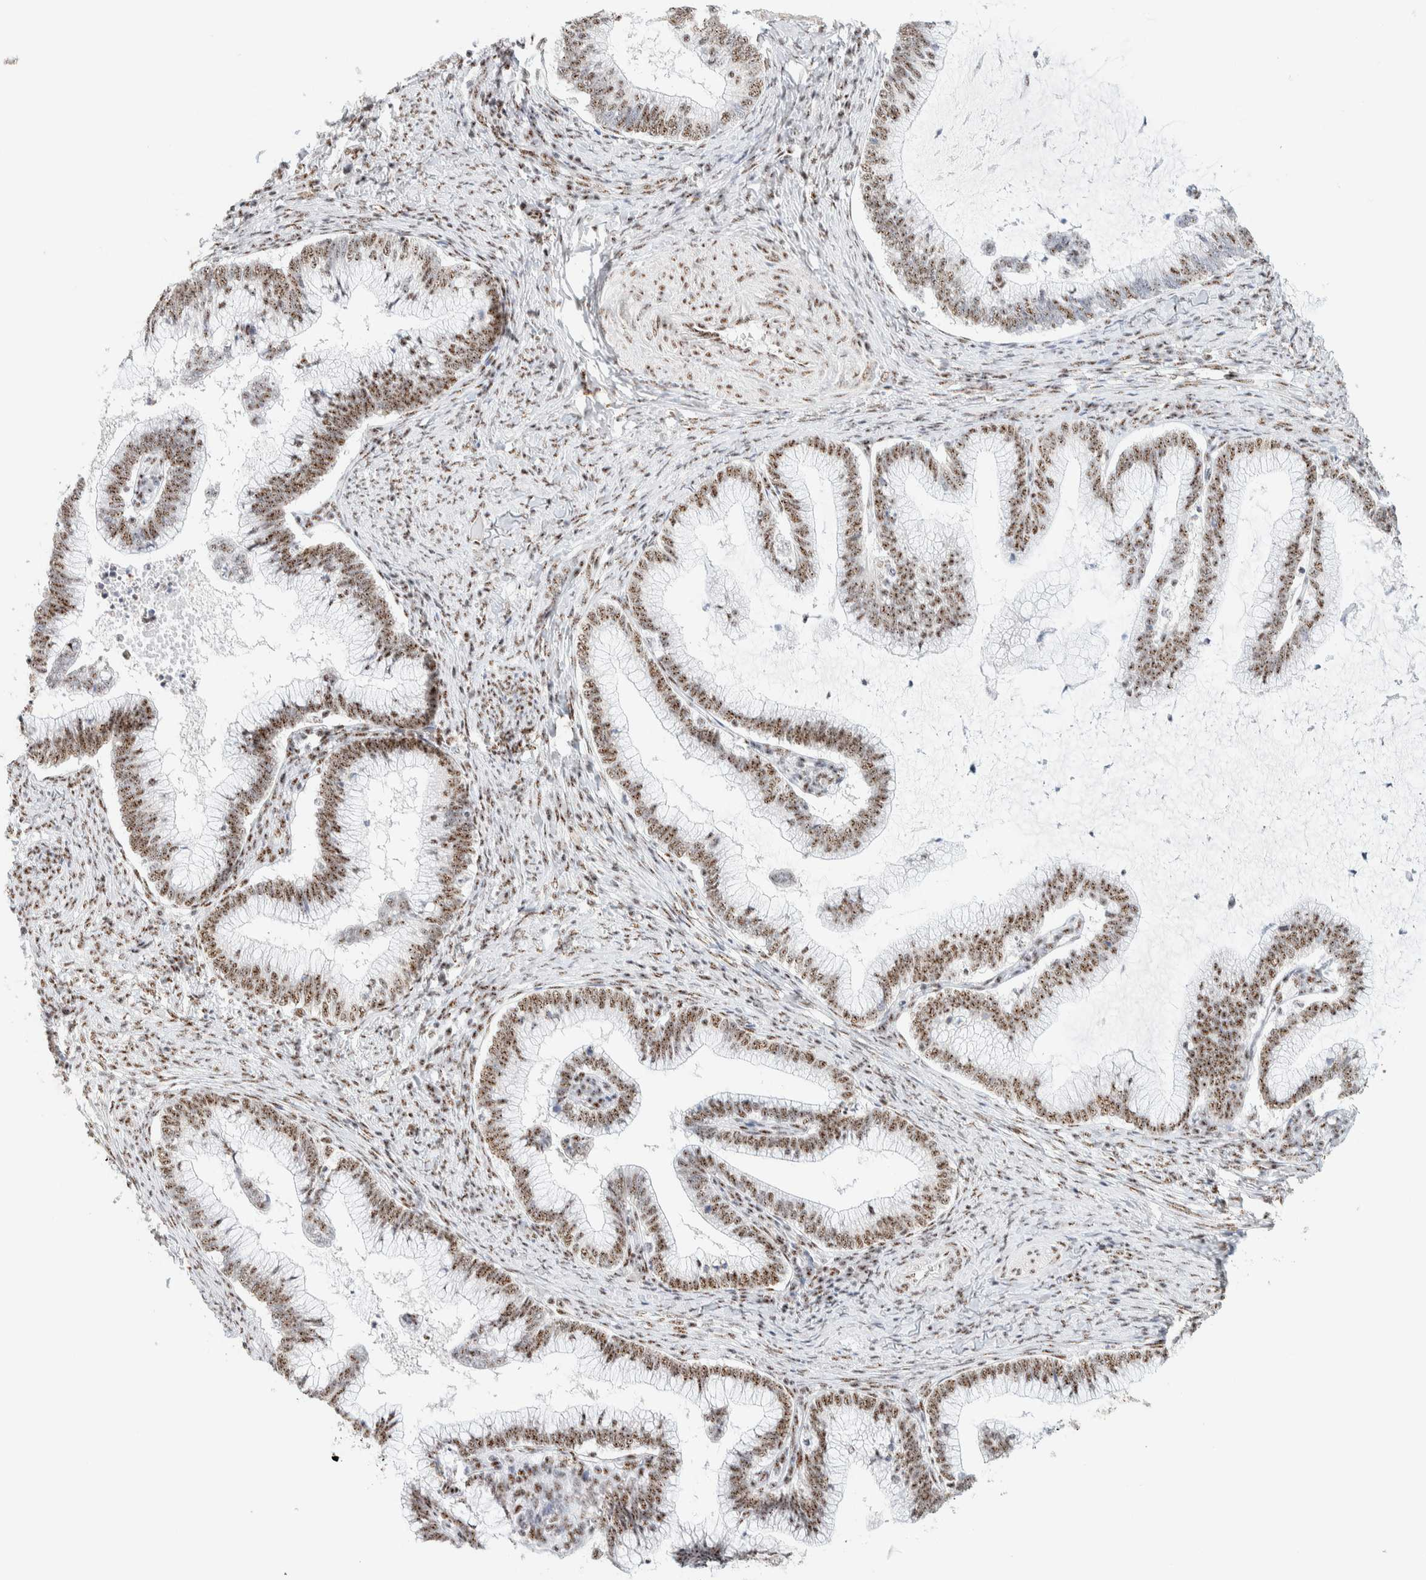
{"staining": {"intensity": "moderate", "quantity": ">75%", "location": "nuclear"}, "tissue": "cervical cancer", "cell_type": "Tumor cells", "image_type": "cancer", "snomed": [{"axis": "morphology", "description": "Adenocarcinoma, NOS"}, {"axis": "topography", "description": "Cervix"}], "caption": "Immunohistochemical staining of human cervical adenocarcinoma reveals medium levels of moderate nuclear positivity in about >75% of tumor cells. (DAB (3,3'-diaminobenzidine) IHC with brightfield microscopy, high magnification).", "gene": "SON", "patient": {"sex": "female", "age": 36}}